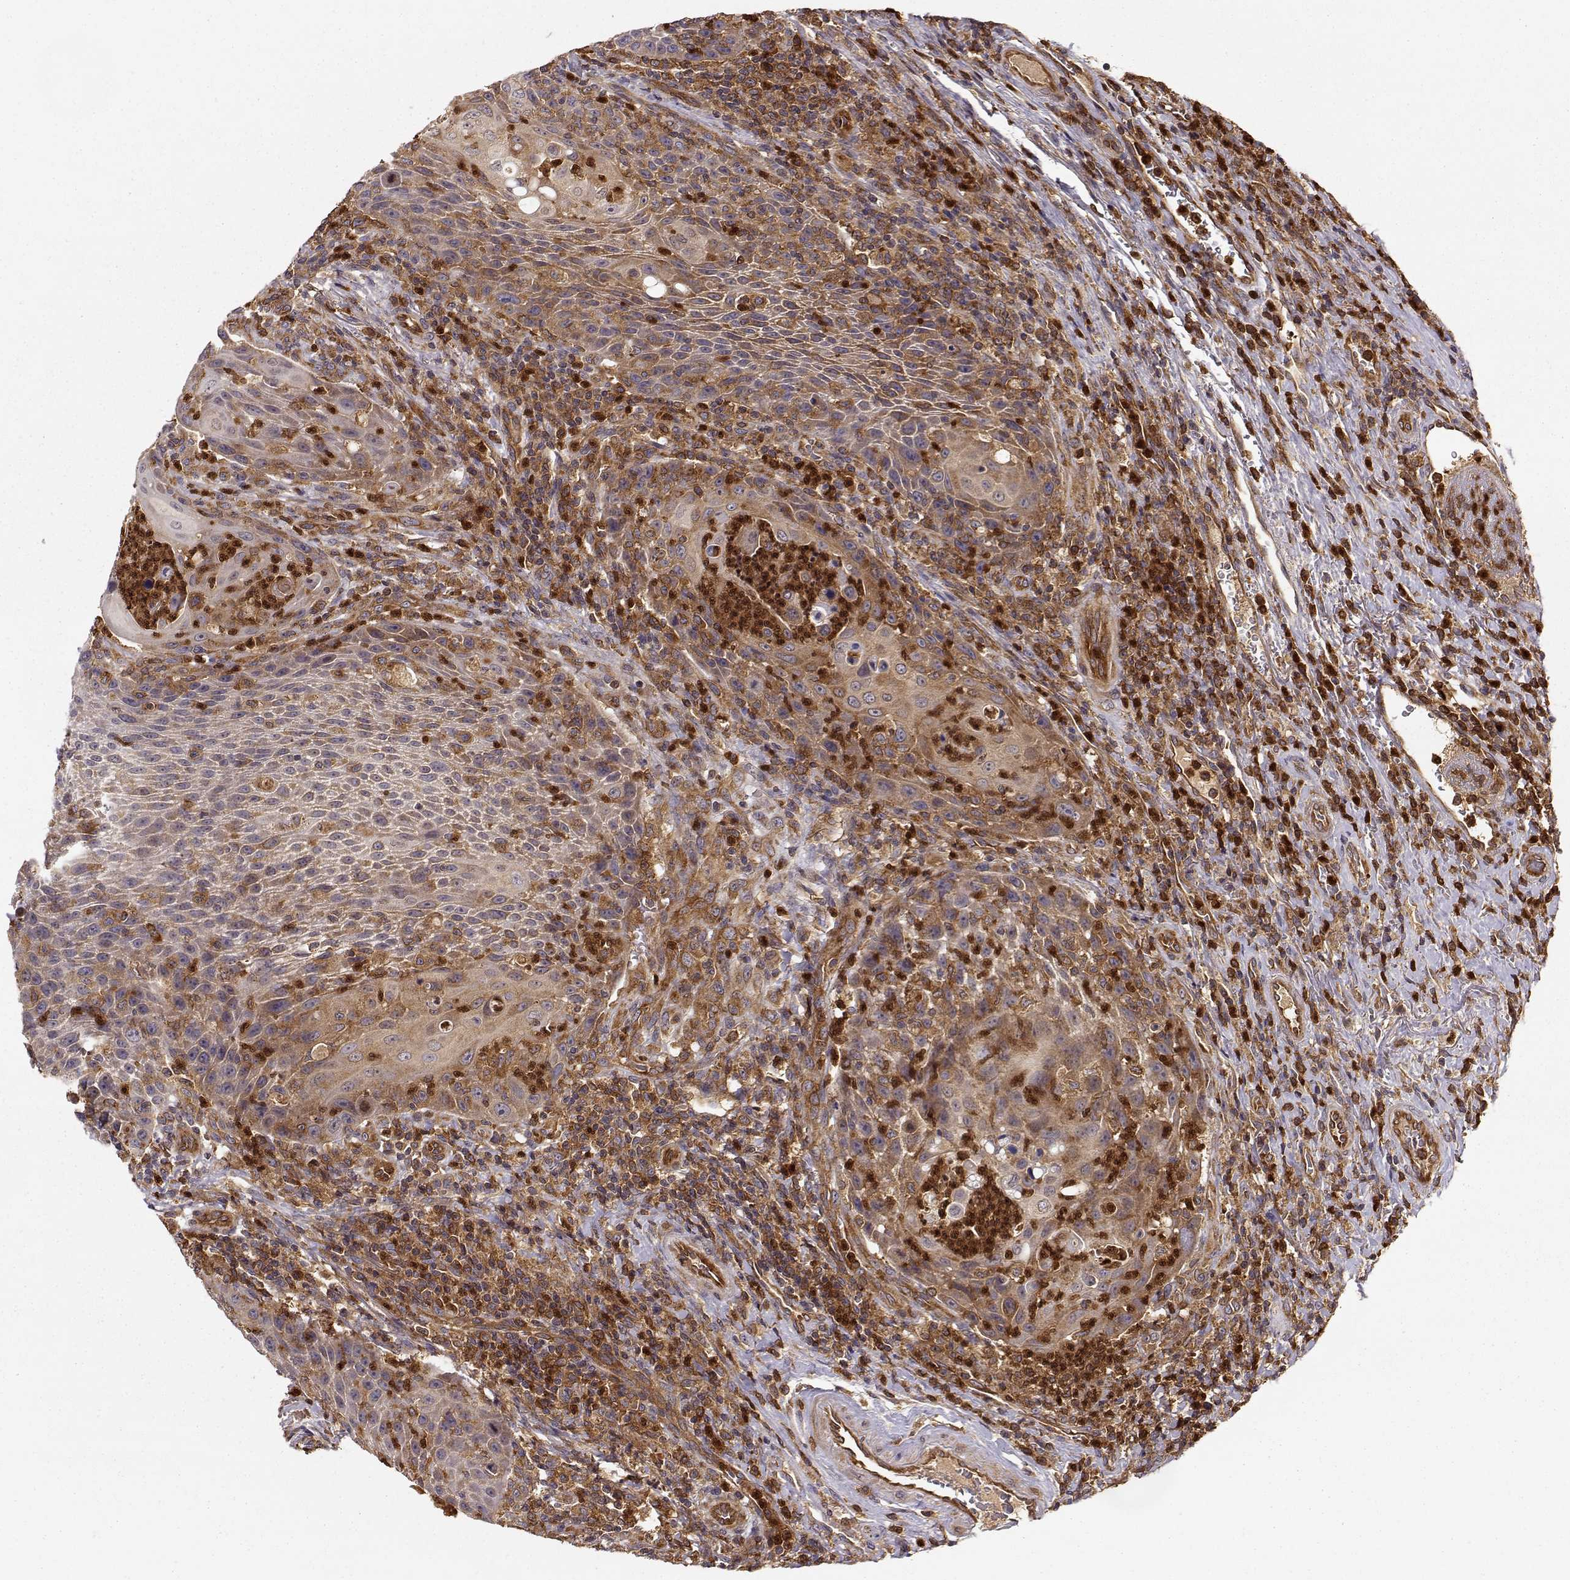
{"staining": {"intensity": "moderate", "quantity": "25%-75%", "location": "cytoplasmic/membranous"}, "tissue": "head and neck cancer", "cell_type": "Tumor cells", "image_type": "cancer", "snomed": [{"axis": "morphology", "description": "Squamous cell carcinoma, NOS"}, {"axis": "topography", "description": "Head-Neck"}], "caption": "IHC staining of head and neck cancer, which demonstrates medium levels of moderate cytoplasmic/membranous staining in about 25%-75% of tumor cells indicating moderate cytoplasmic/membranous protein expression. The staining was performed using DAB (3,3'-diaminobenzidine) (brown) for protein detection and nuclei were counterstained in hematoxylin (blue).", "gene": "ARHGEF2", "patient": {"sex": "male", "age": 69}}